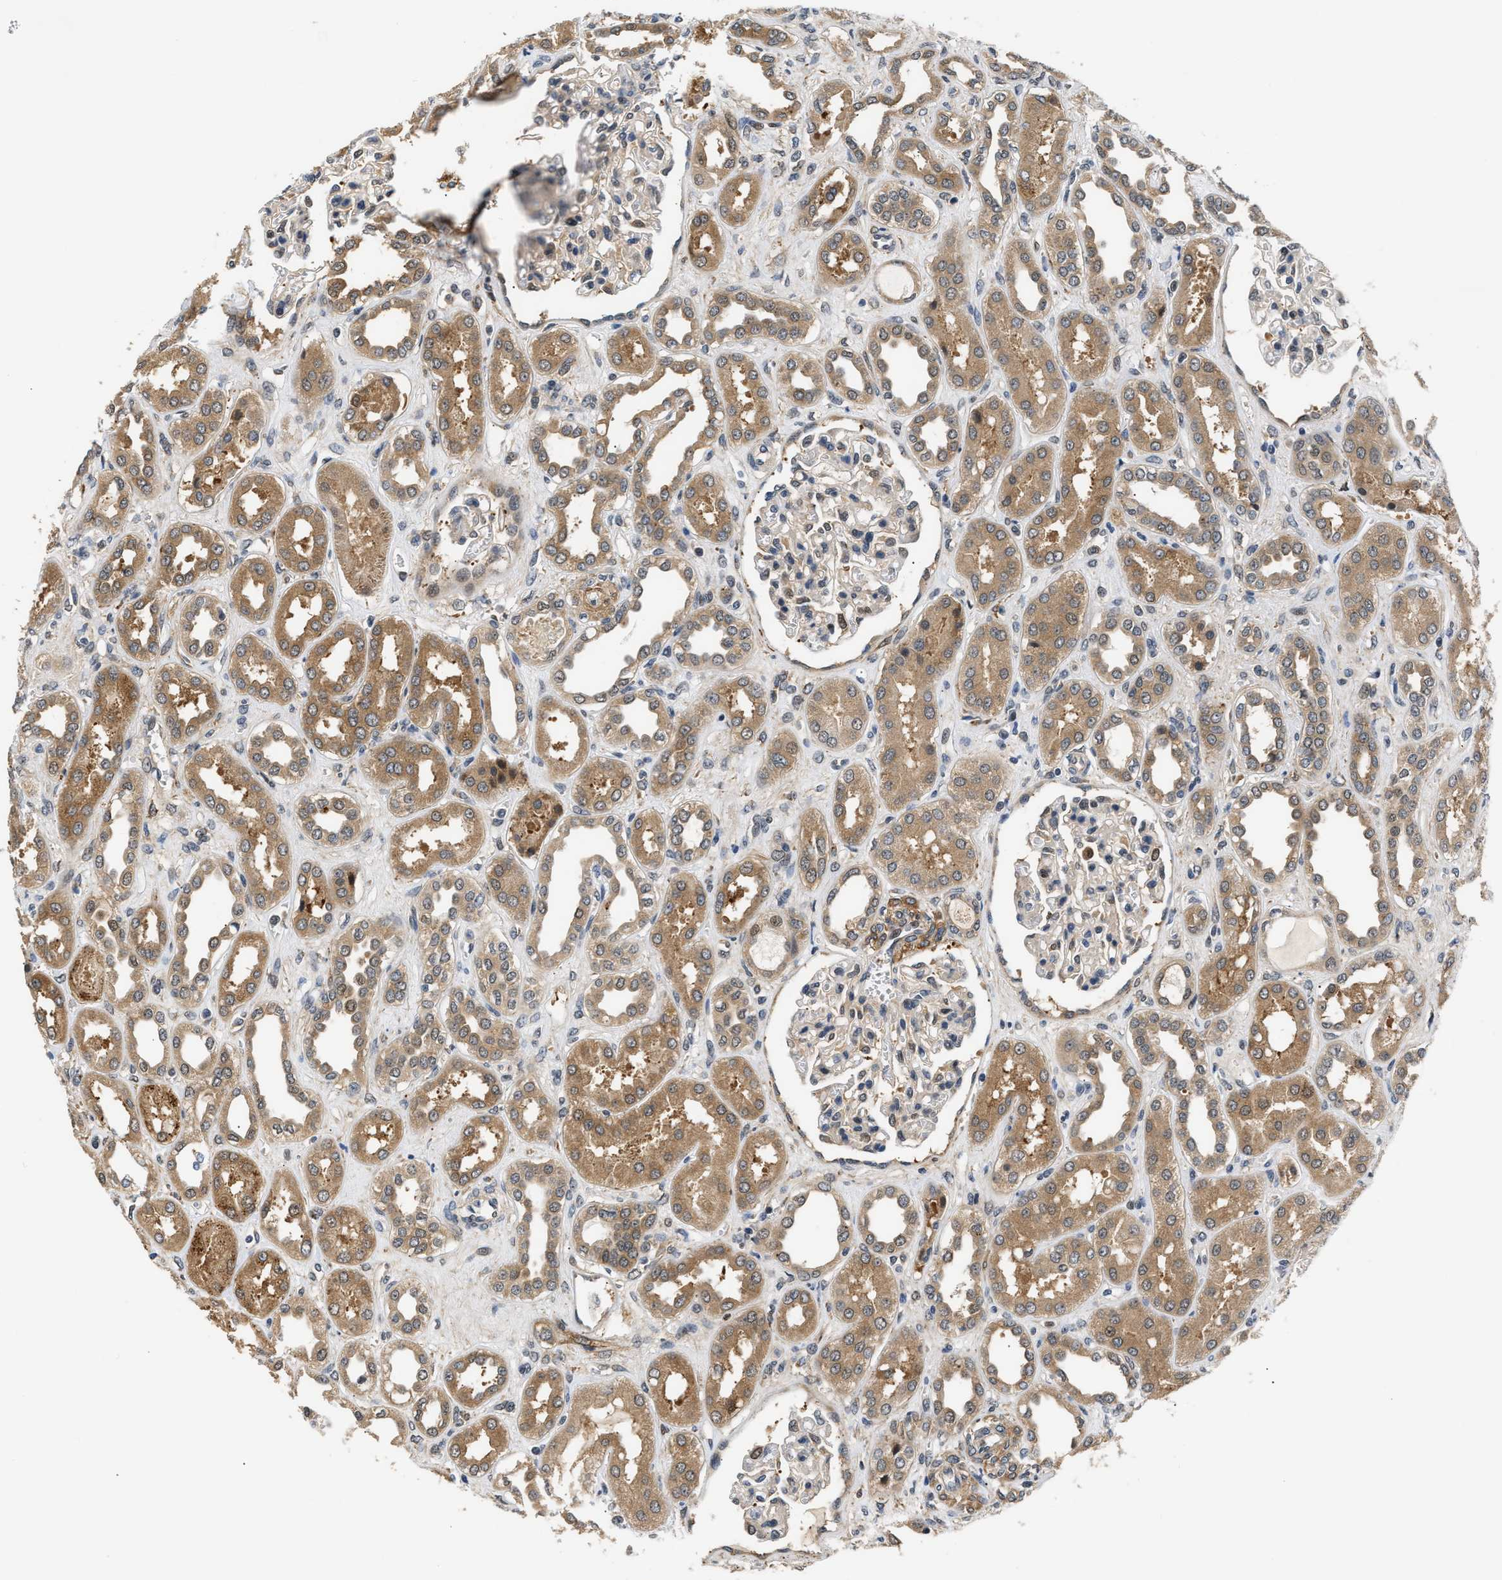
{"staining": {"intensity": "weak", "quantity": "25%-75%", "location": "cytoplasmic/membranous"}, "tissue": "kidney", "cell_type": "Cells in glomeruli", "image_type": "normal", "snomed": [{"axis": "morphology", "description": "Normal tissue, NOS"}, {"axis": "topography", "description": "Kidney"}], "caption": "An IHC histopathology image of unremarkable tissue is shown. Protein staining in brown highlights weak cytoplasmic/membranous positivity in kidney within cells in glomeruli.", "gene": "LARP6", "patient": {"sex": "male", "age": 59}}